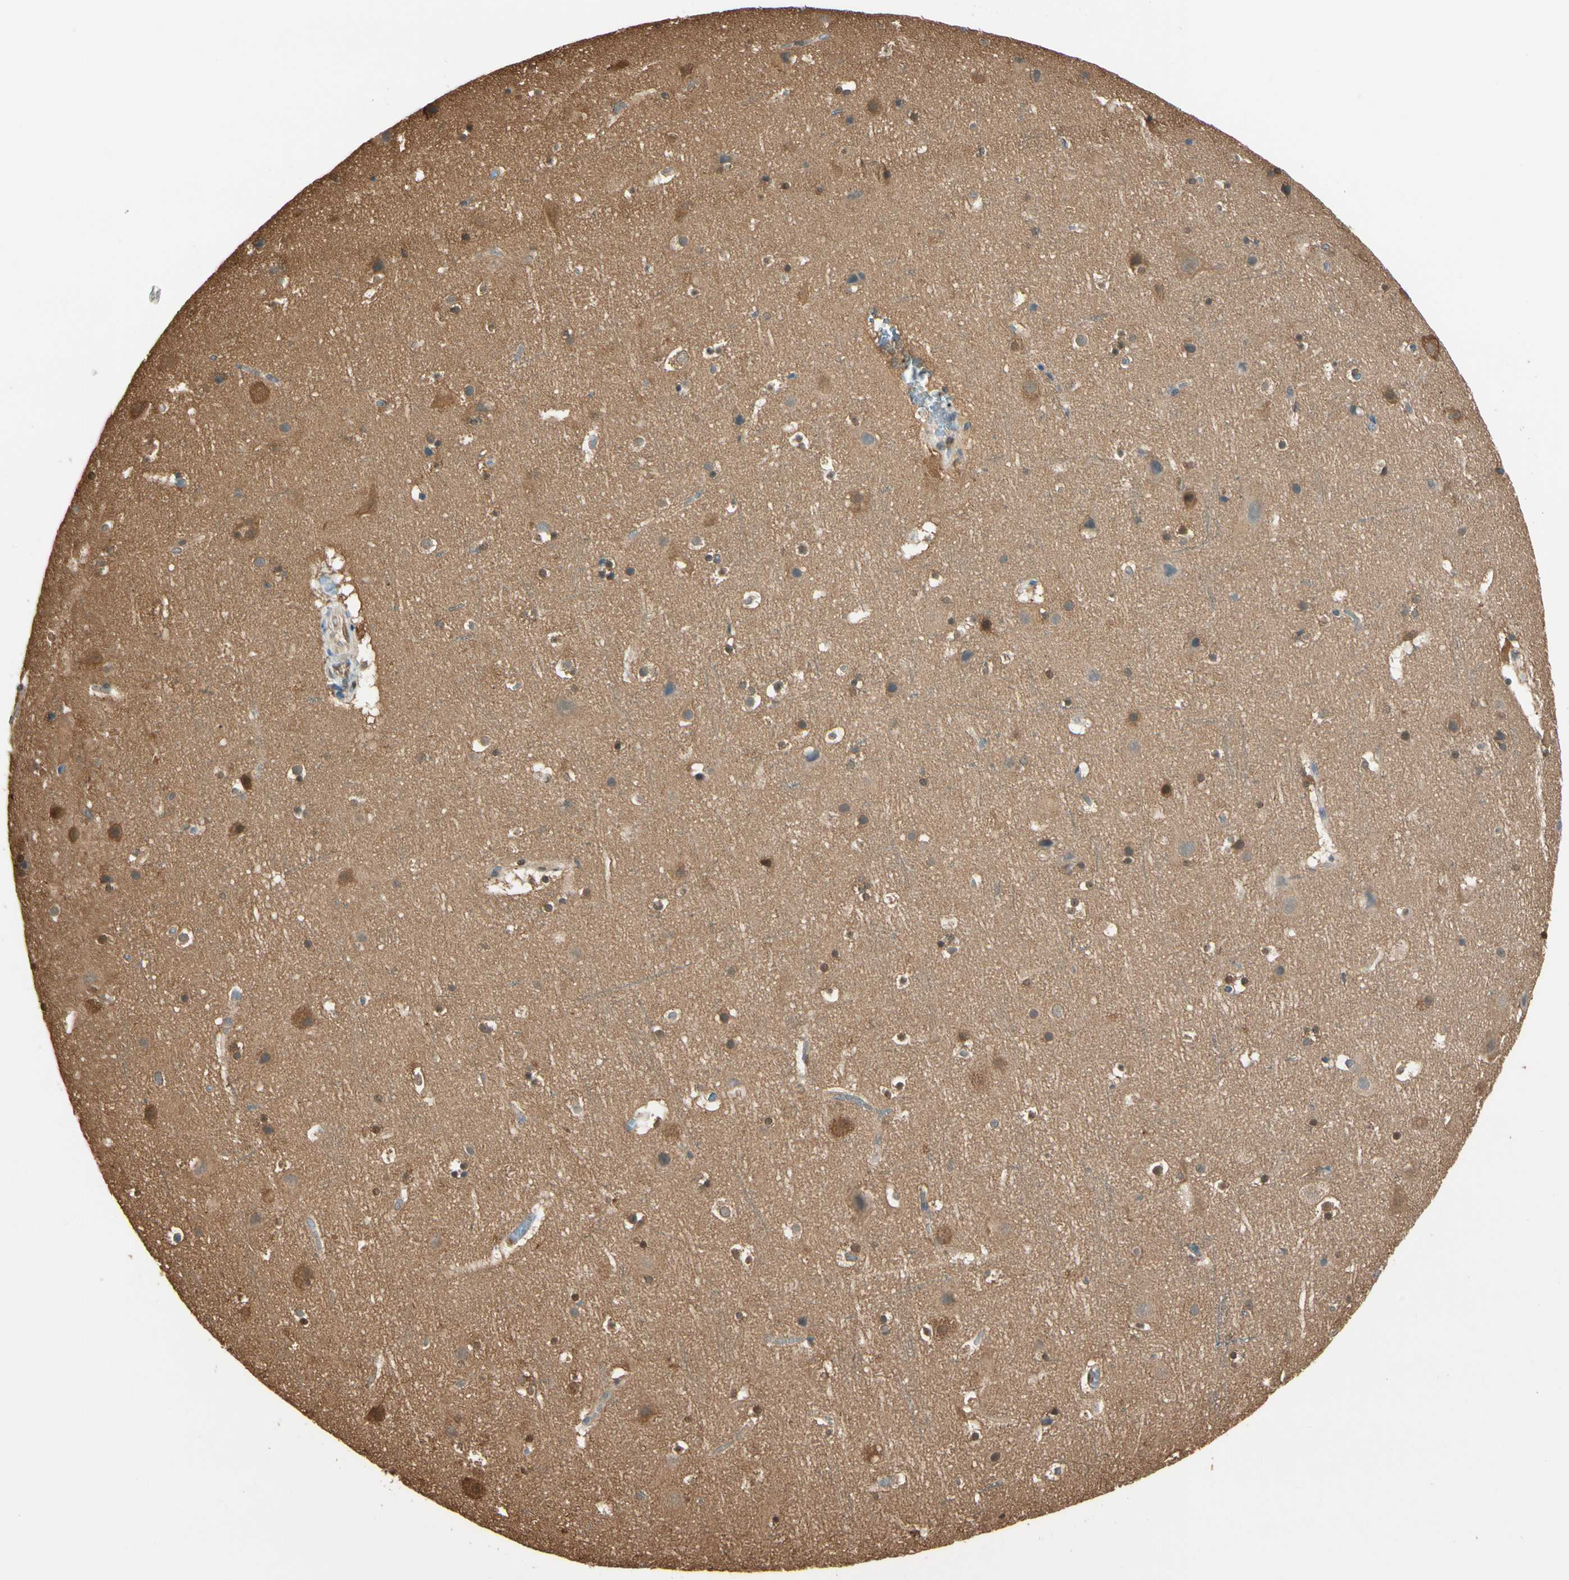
{"staining": {"intensity": "weak", "quantity": ">75%", "location": "cytoplasmic/membranous,nuclear"}, "tissue": "cerebral cortex", "cell_type": "Endothelial cells", "image_type": "normal", "snomed": [{"axis": "morphology", "description": "Normal tissue, NOS"}, {"axis": "topography", "description": "Cerebral cortex"}], "caption": "A high-resolution image shows immunohistochemistry staining of unremarkable cerebral cortex, which reveals weak cytoplasmic/membranous,nuclear expression in about >75% of endothelial cells.", "gene": "PNCK", "patient": {"sex": "male", "age": 45}}